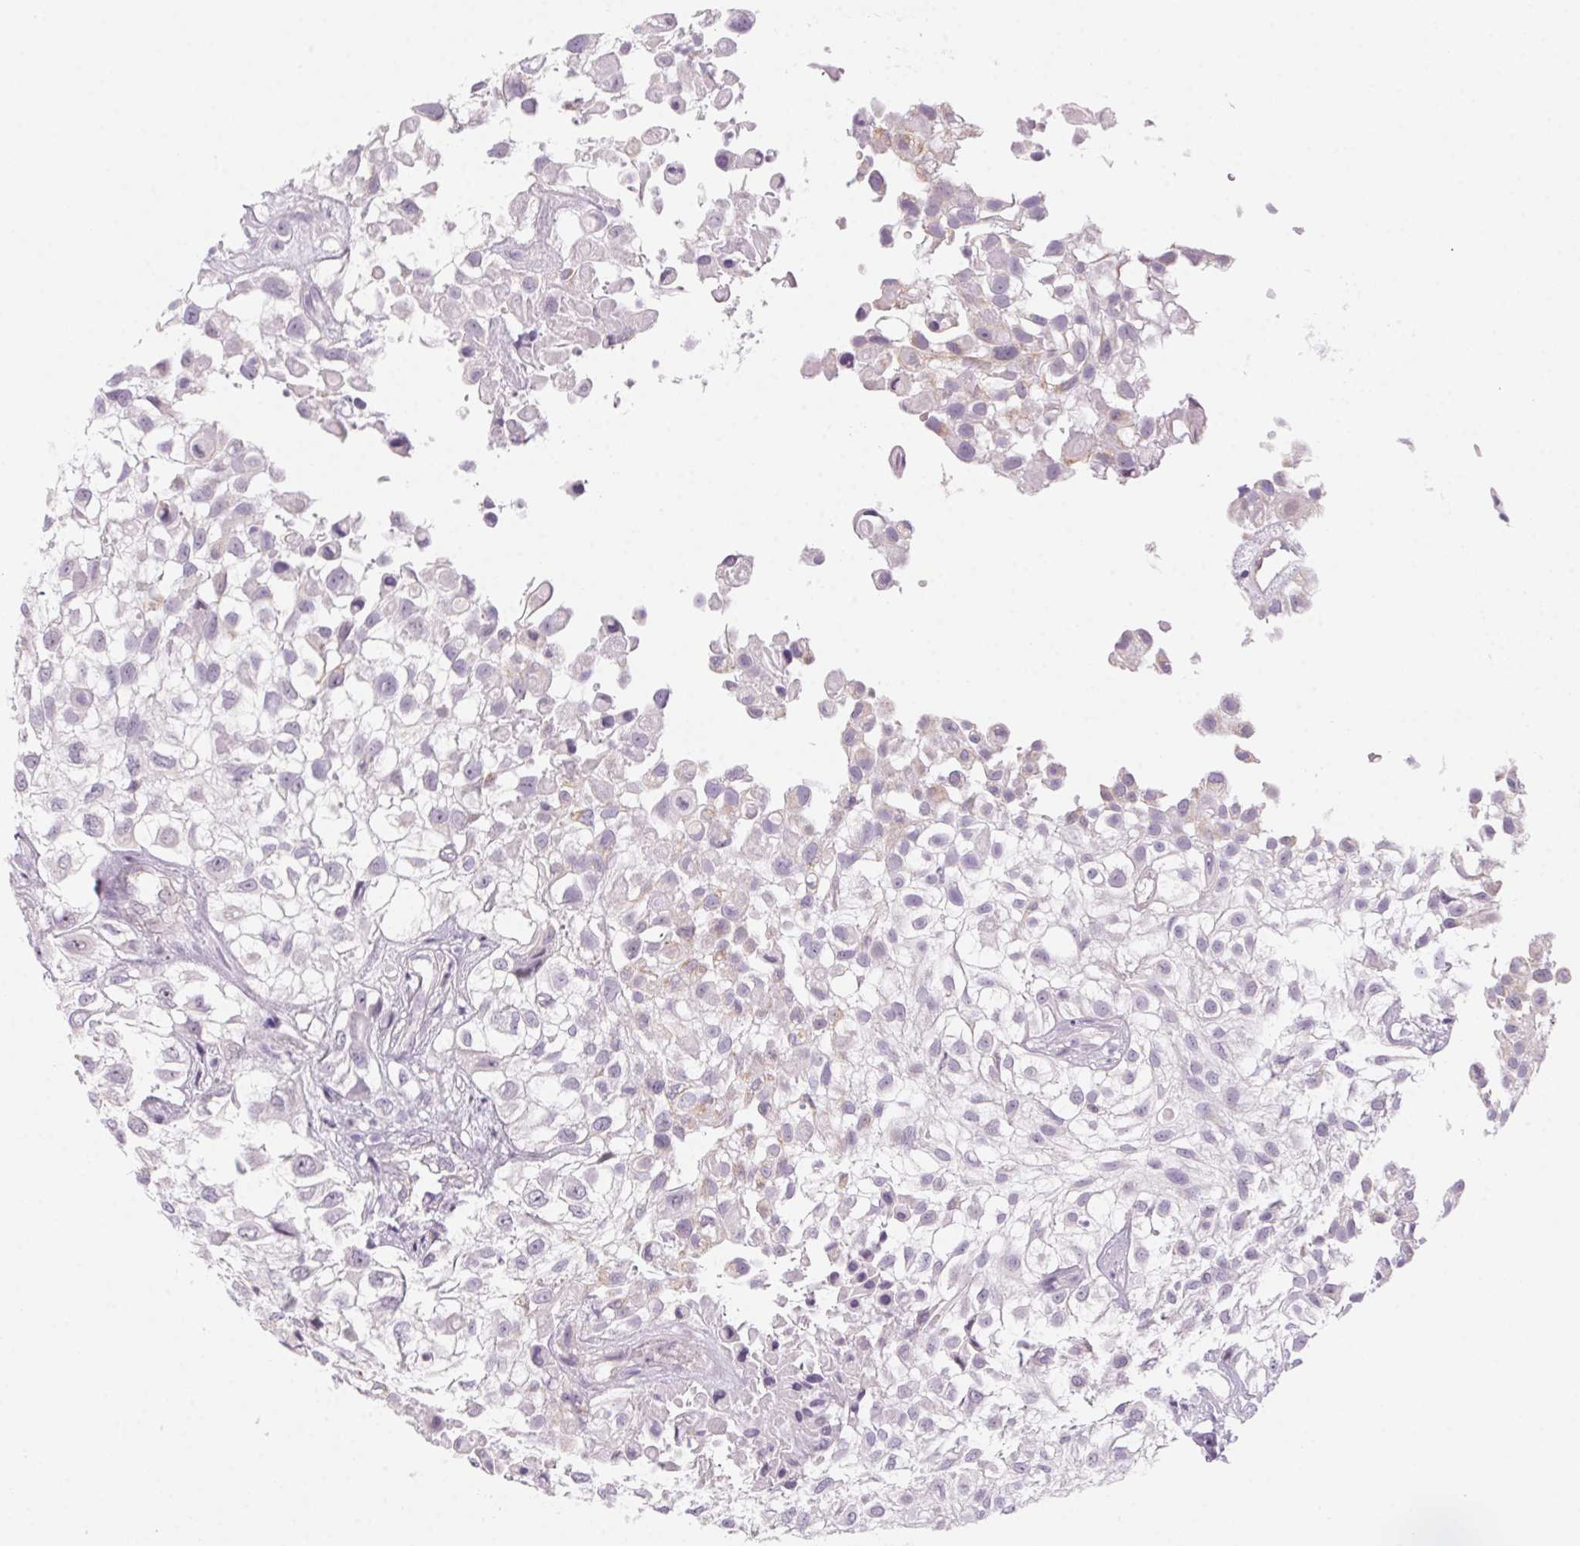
{"staining": {"intensity": "negative", "quantity": "none", "location": "none"}, "tissue": "urothelial cancer", "cell_type": "Tumor cells", "image_type": "cancer", "snomed": [{"axis": "morphology", "description": "Urothelial carcinoma, High grade"}, {"axis": "topography", "description": "Urinary bladder"}], "caption": "Immunohistochemical staining of urothelial cancer exhibits no significant expression in tumor cells.", "gene": "PRPH", "patient": {"sex": "male", "age": 56}}